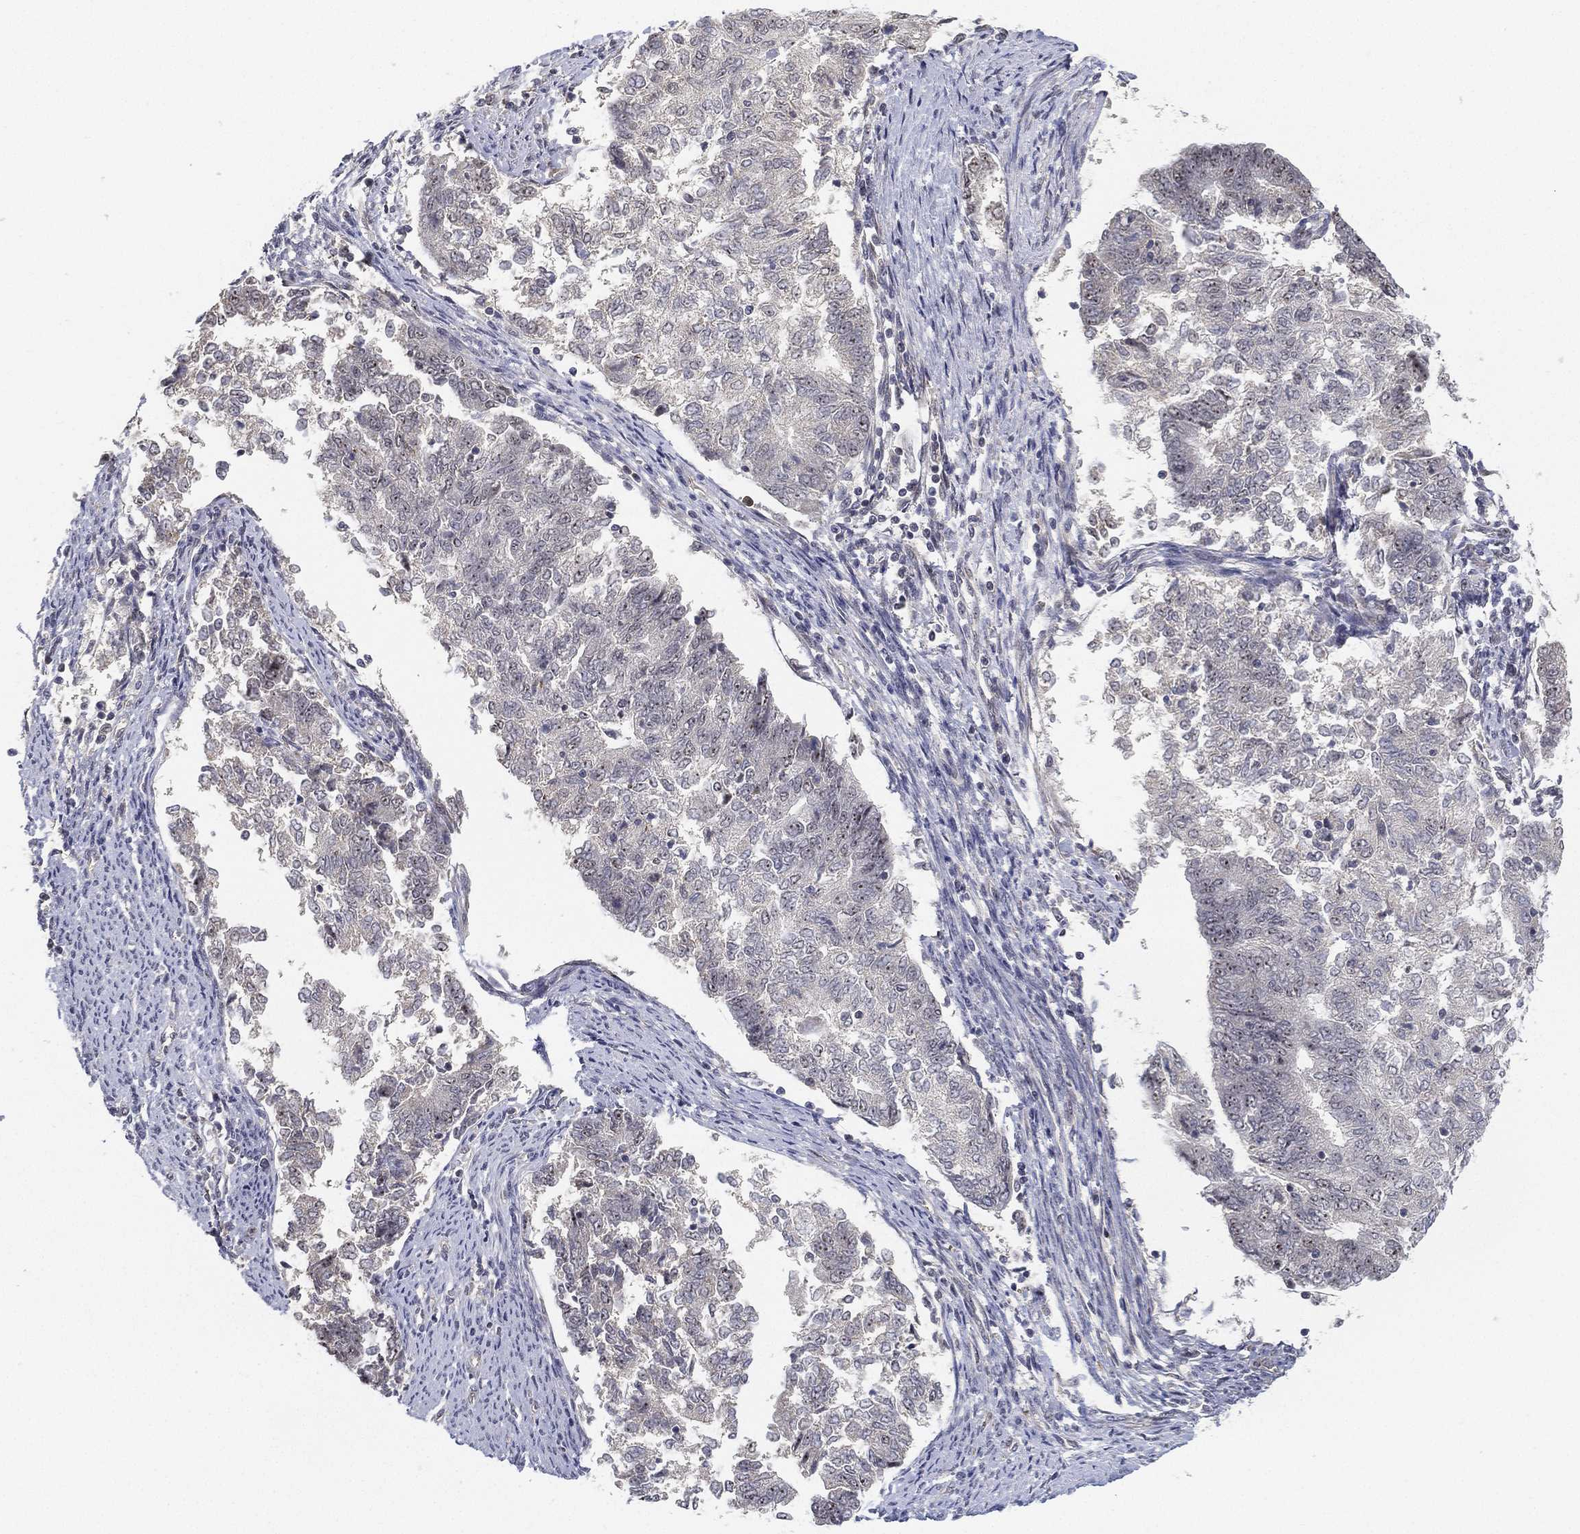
{"staining": {"intensity": "weak", "quantity": "<25%", "location": "nuclear"}, "tissue": "endometrial cancer", "cell_type": "Tumor cells", "image_type": "cancer", "snomed": [{"axis": "morphology", "description": "Adenocarcinoma, NOS"}, {"axis": "topography", "description": "Endometrium"}], "caption": "Endometrial cancer was stained to show a protein in brown. There is no significant expression in tumor cells.", "gene": "PPP1R16B", "patient": {"sex": "female", "age": 65}}